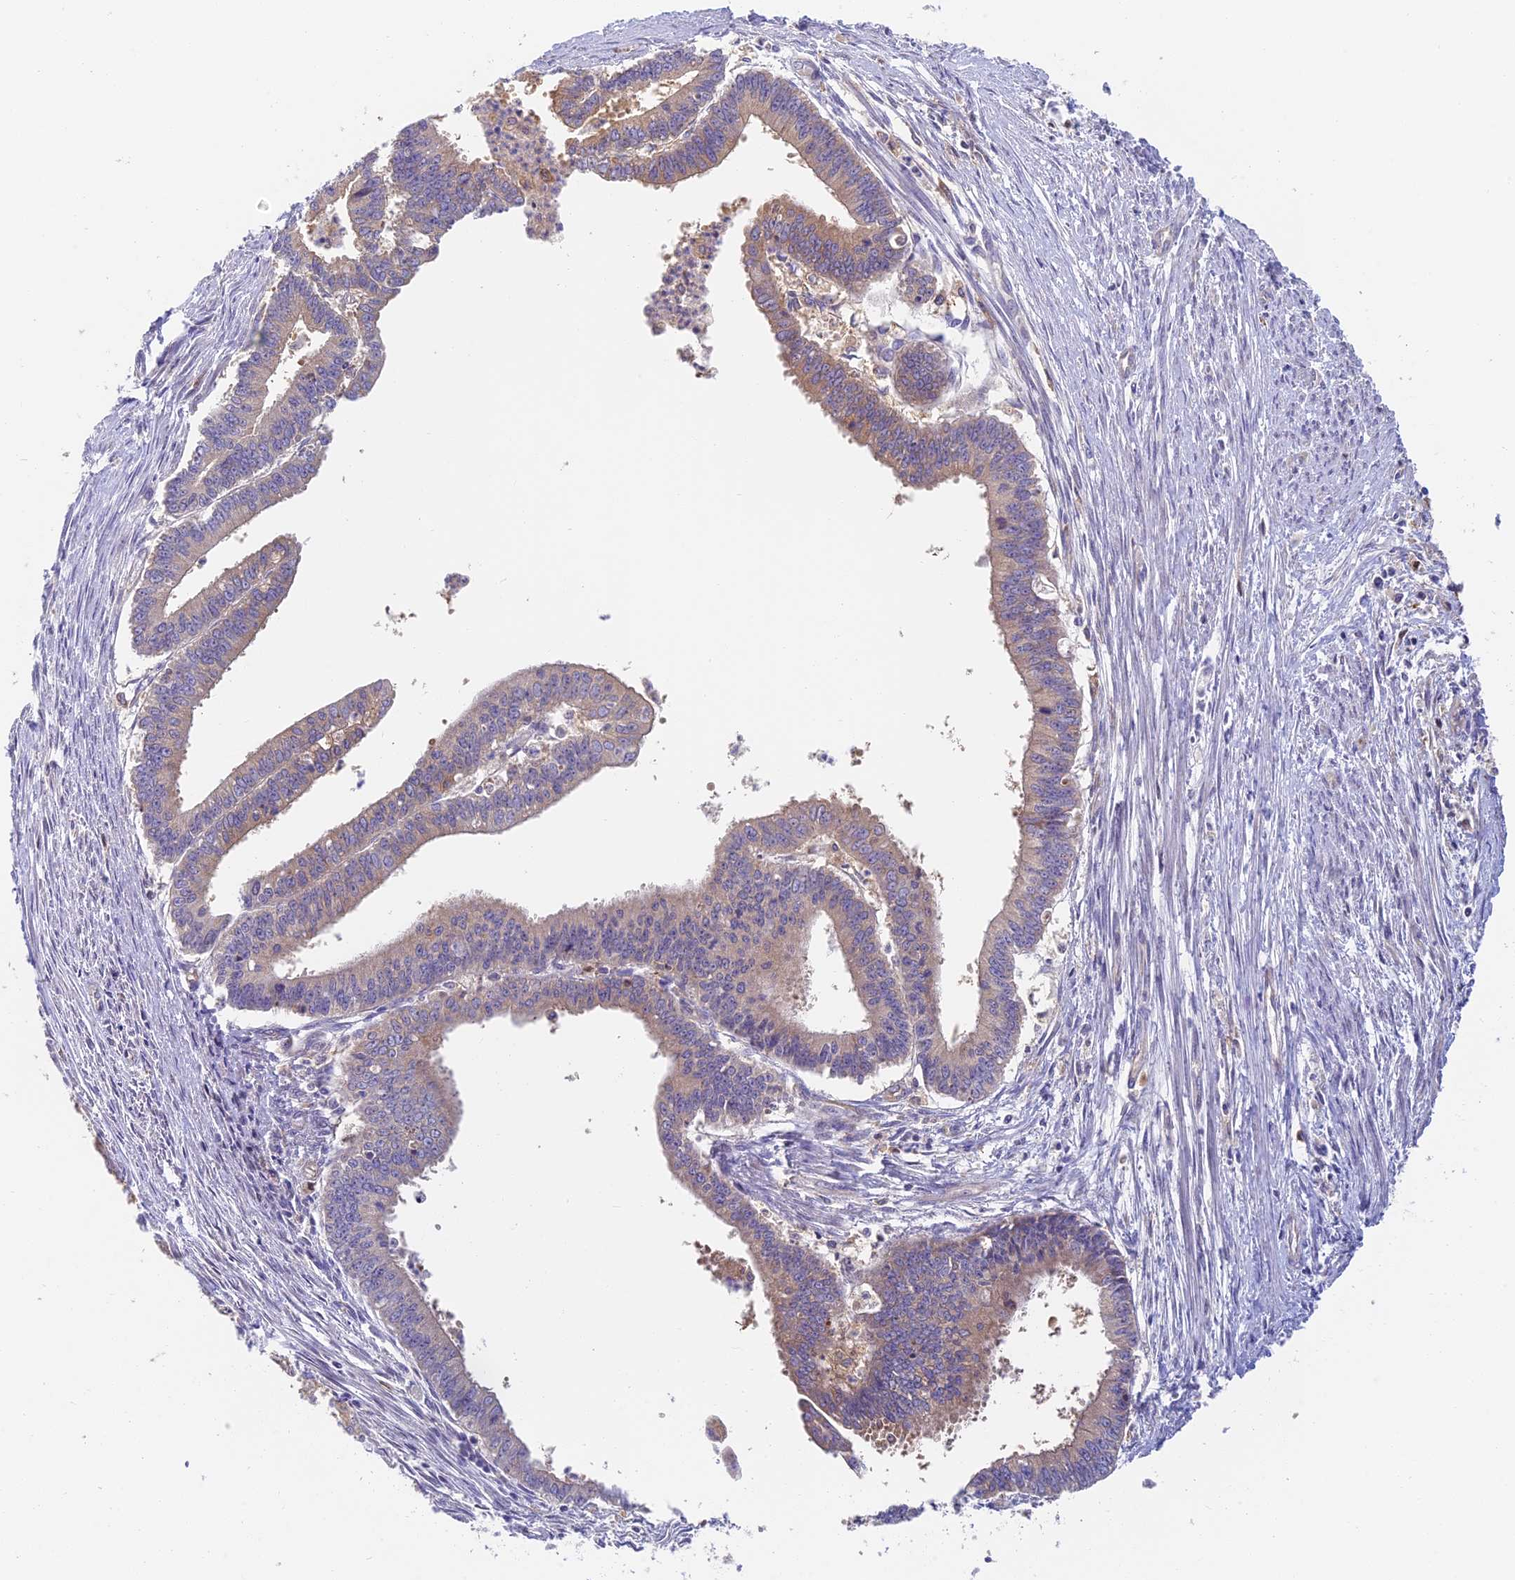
{"staining": {"intensity": "weak", "quantity": "25%-75%", "location": "cytoplasmic/membranous"}, "tissue": "endometrial cancer", "cell_type": "Tumor cells", "image_type": "cancer", "snomed": [{"axis": "morphology", "description": "Adenocarcinoma, NOS"}, {"axis": "topography", "description": "Endometrium"}], "caption": "Protein staining of endometrial cancer (adenocarcinoma) tissue demonstrates weak cytoplasmic/membranous staining in approximately 25%-75% of tumor cells.", "gene": "IPO5", "patient": {"sex": "female", "age": 73}}